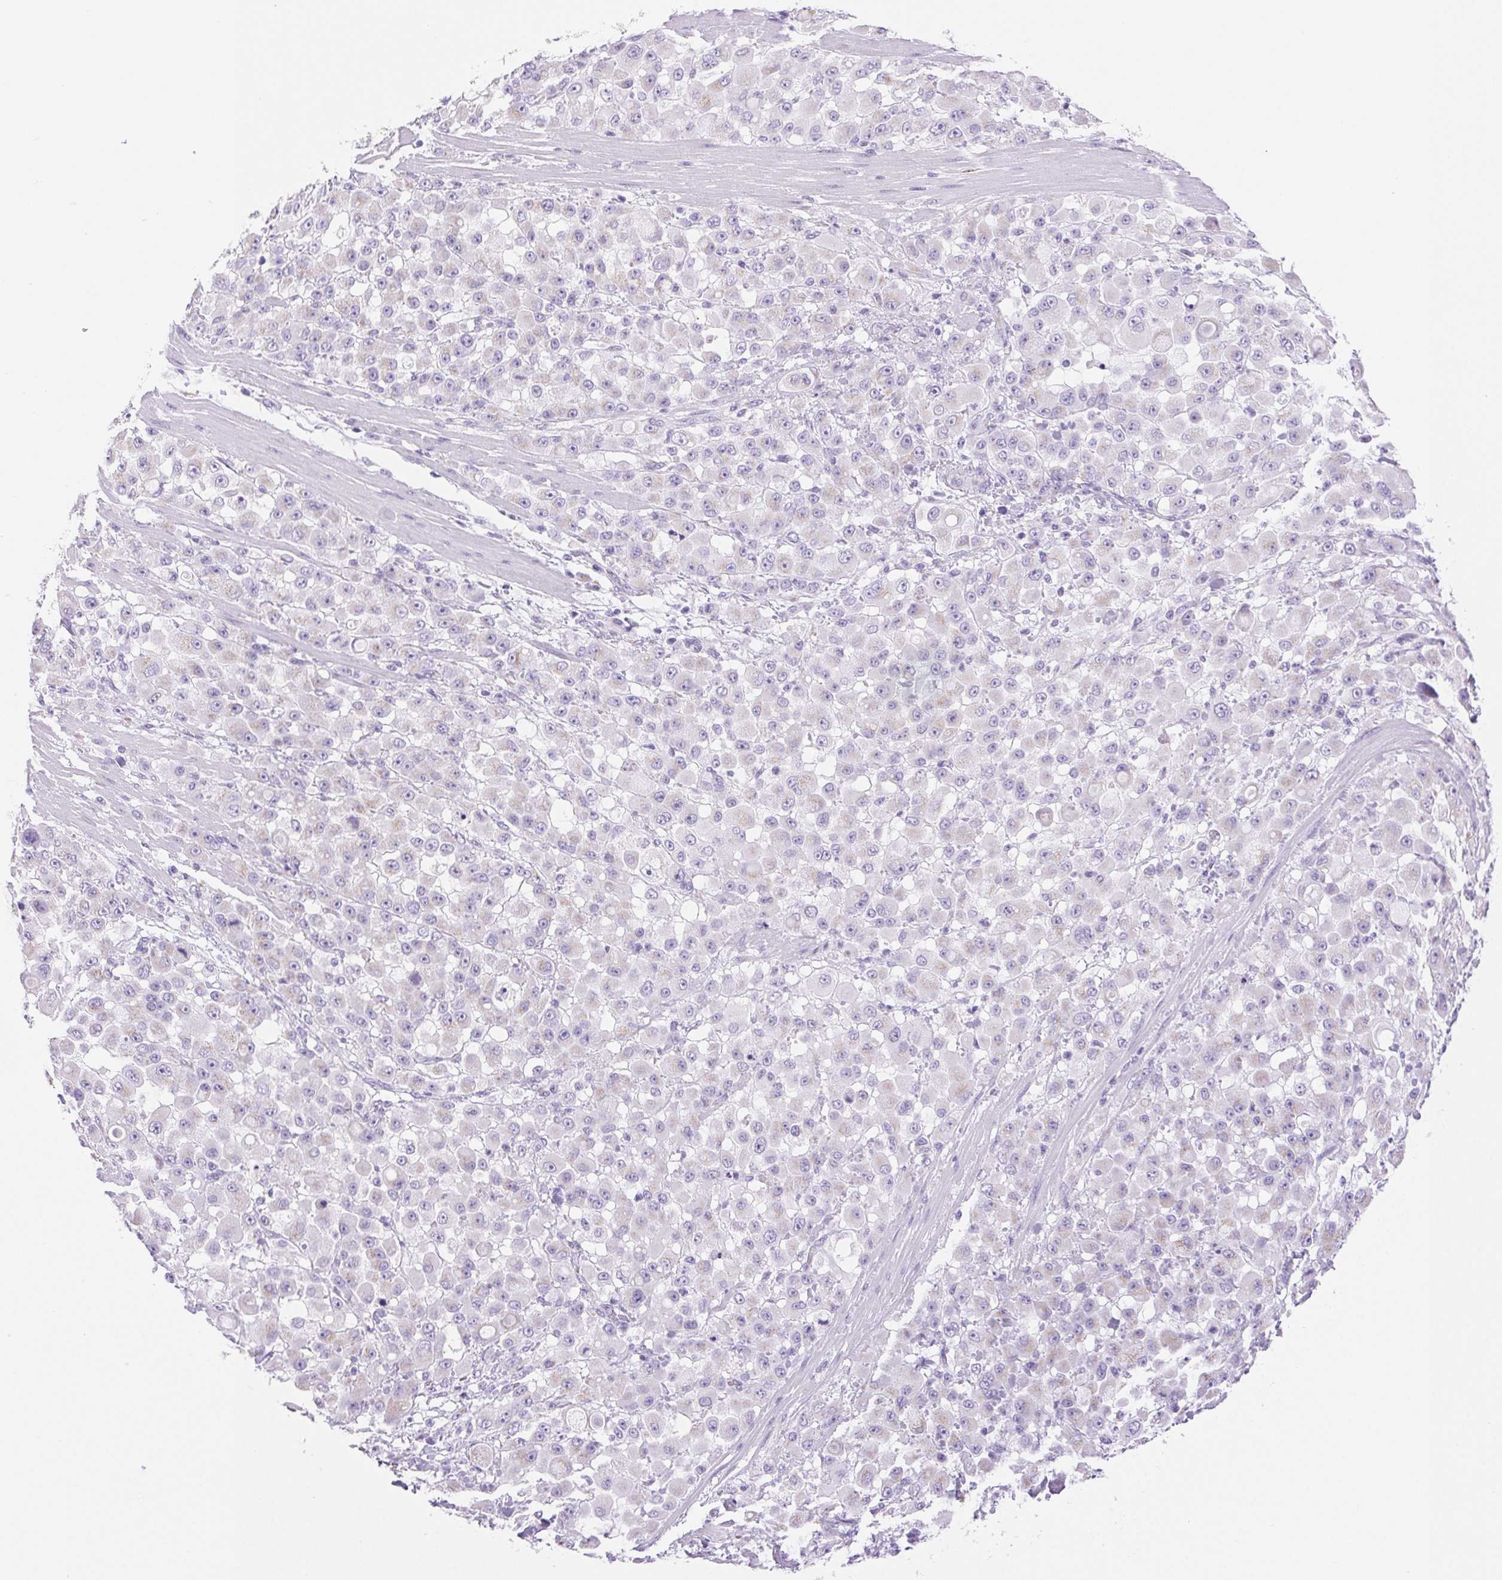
{"staining": {"intensity": "weak", "quantity": "<25%", "location": "cytoplasmic/membranous"}, "tissue": "stomach cancer", "cell_type": "Tumor cells", "image_type": "cancer", "snomed": [{"axis": "morphology", "description": "Adenocarcinoma, NOS"}, {"axis": "topography", "description": "Stomach"}], "caption": "An IHC image of adenocarcinoma (stomach) is shown. There is no staining in tumor cells of adenocarcinoma (stomach).", "gene": "SERPINB3", "patient": {"sex": "female", "age": 76}}